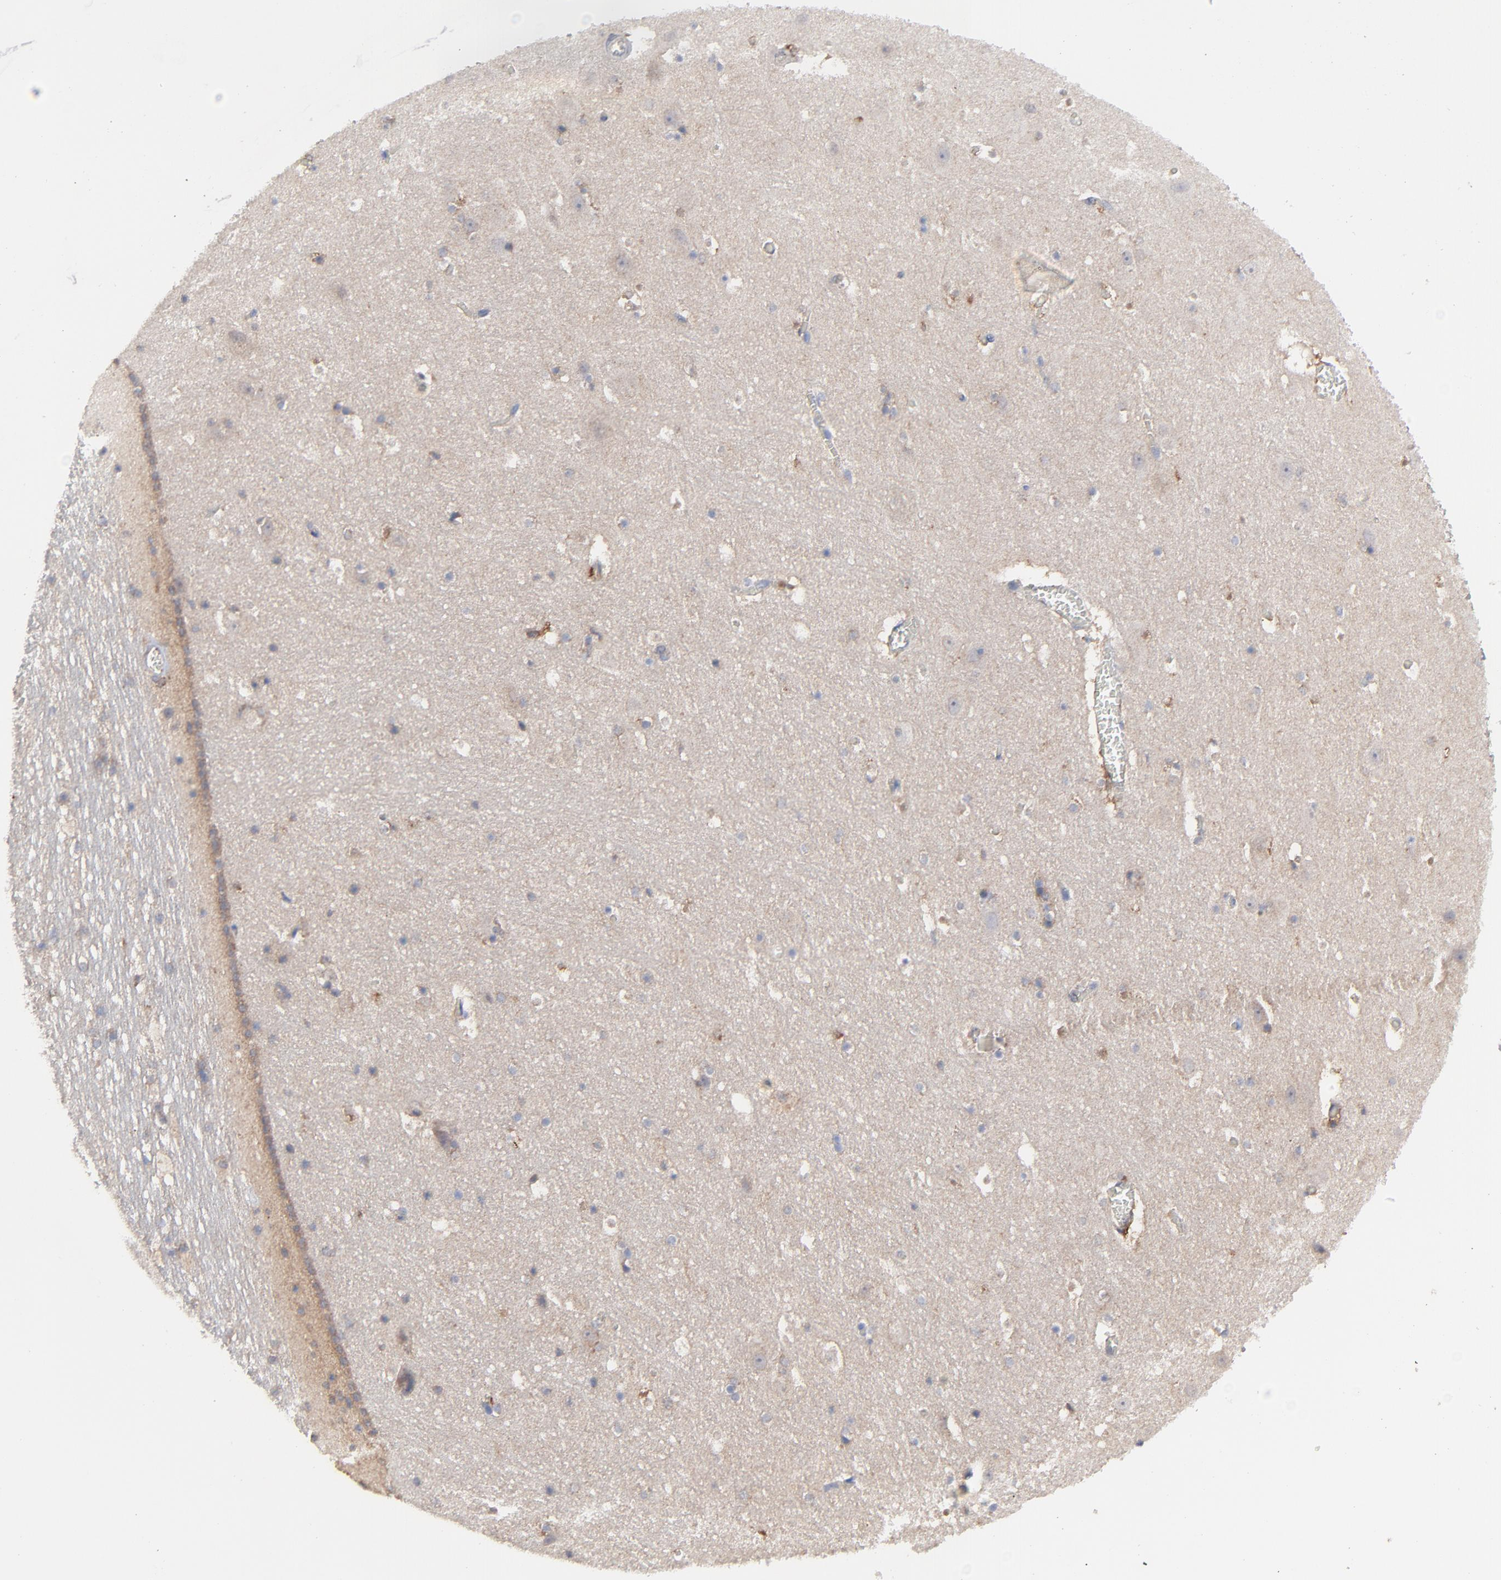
{"staining": {"intensity": "moderate", "quantity": "25%-75%", "location": "cytoplasmic/membranous"}, "tissue": "hippocampus", "cell_type": "Glial cells", "image_type": "normal", "snomed": [{"axis": "morphology", "description": "Normal tissue, NOS"}, {"axis": "topography", "description": "Hippocampus"}], "caption": "Hippocampus stained with a brown dye displays moderate cytoplasmic/membranous positive staining in about 25%-75% of glial cells.", "gene": "RAB9A", "patient": {"sex": "male", "age": 45}}